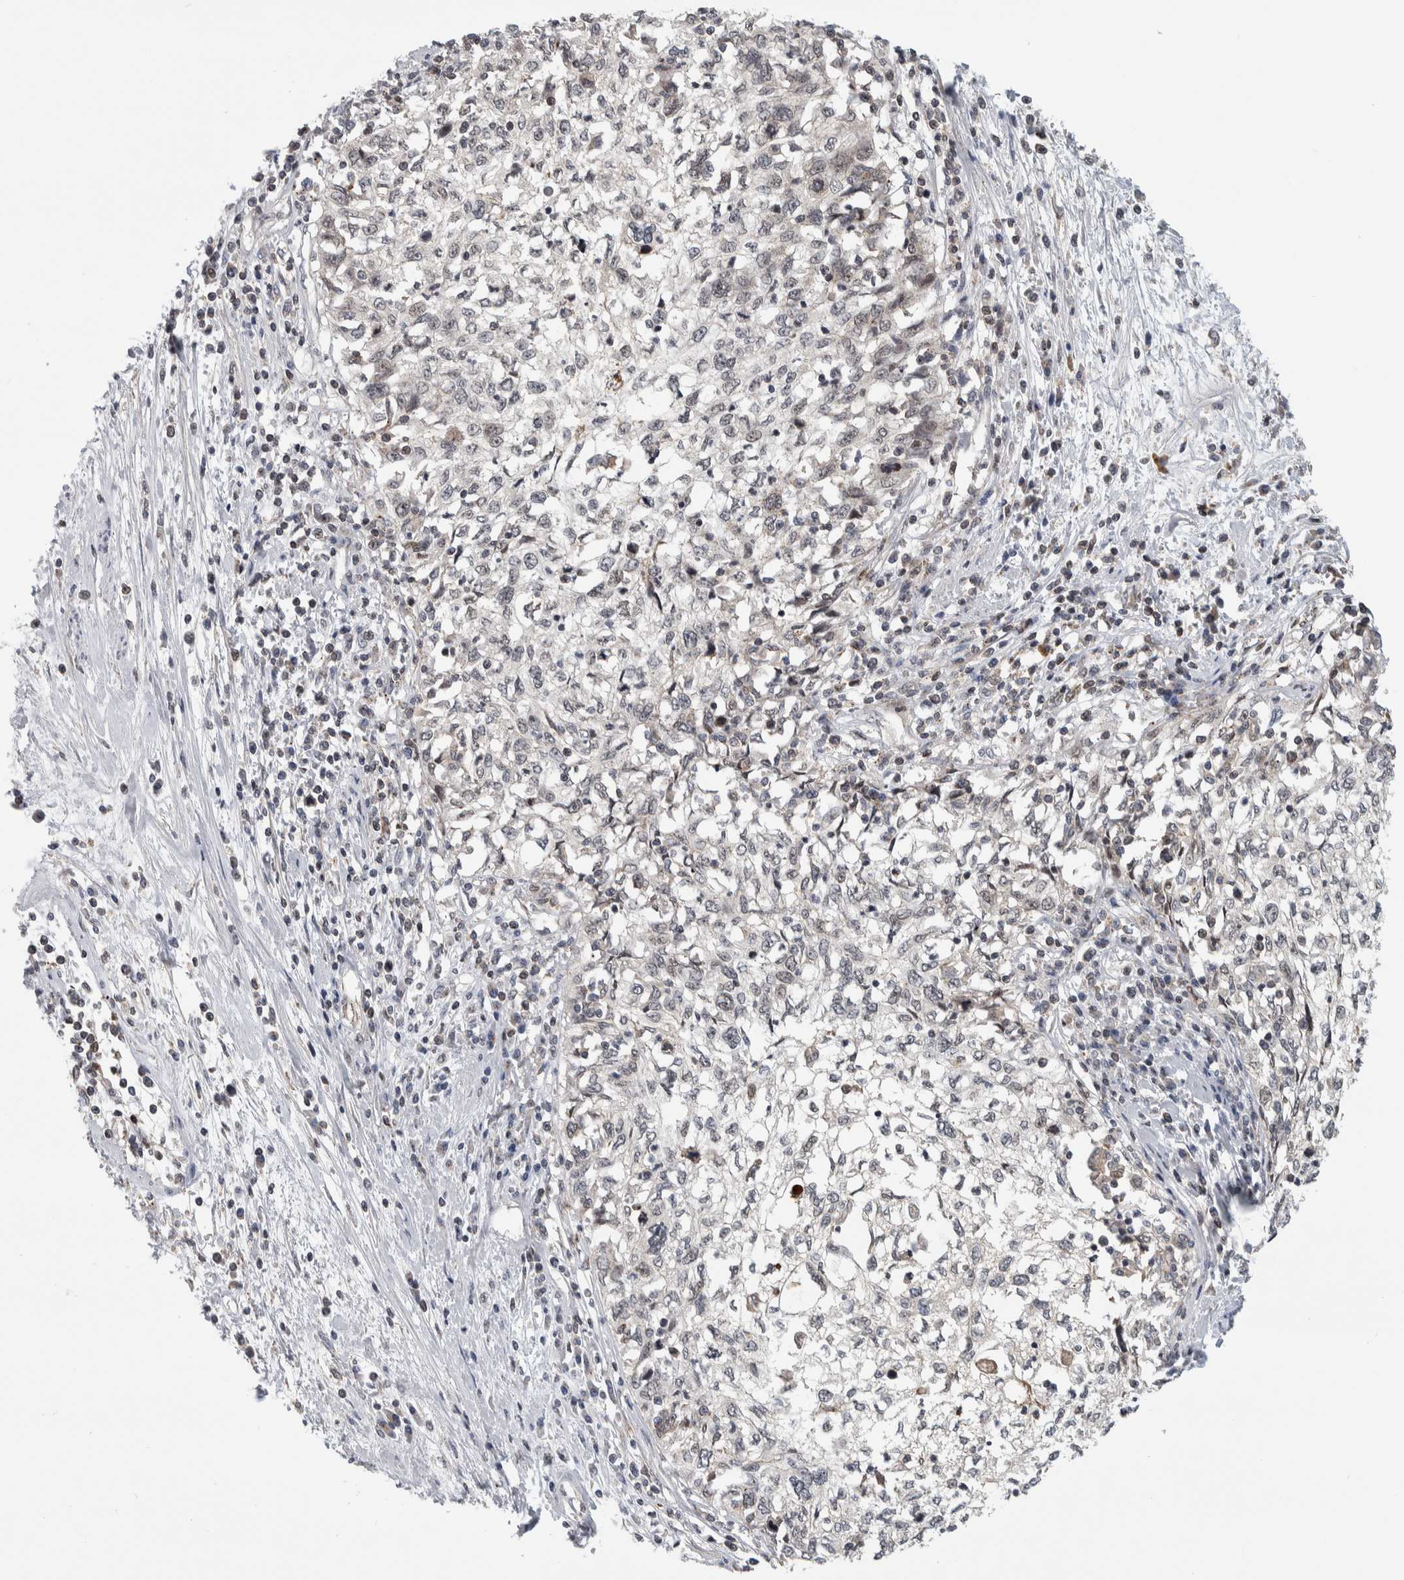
{"staining": {"intensity": "negative", "quantity": "none", "location": "none"}, "tissue": "cervical cancer", "cell_type": "Tumor cells", "image_type": "cancer", "snomed": [{"axis": "morphology", "description": "Squamous cell carcinoma, NOS"}, {"axis": "topography", "description": "Cervix"}], "caption": "Immunohistochemistry of cervical cancer (squamous cell carcinoma) displays no expression in tumor cells.", "gene": "MSL1", "patient": {"sex": "female", "age": 57}}